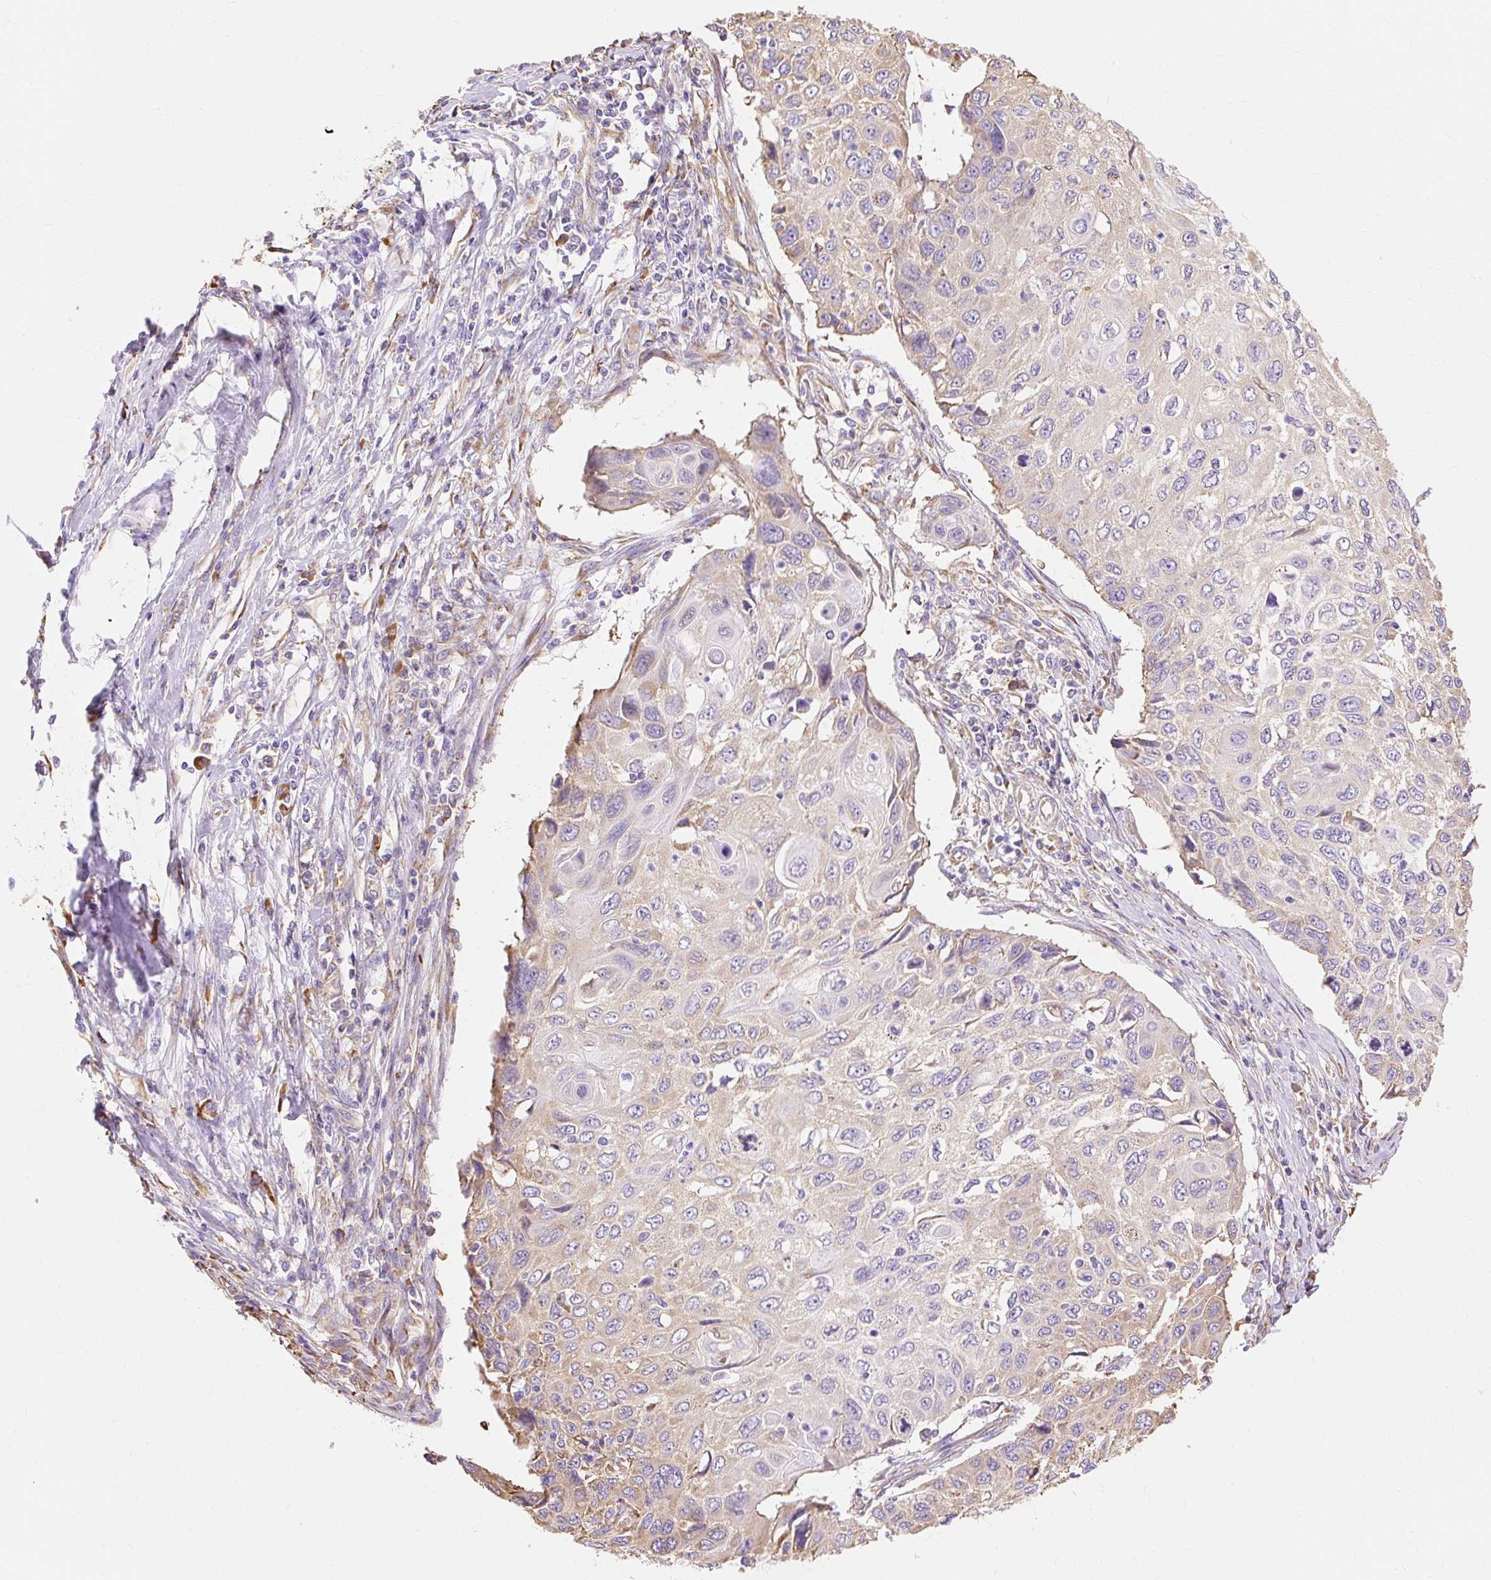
{"staining": {"intensity": "weak", "quantity": "25%-75%", "location": "cytoplasmic/membranous"}, "tissue": "cervical cancer", "cell_type": "Tumor cells", "image_type": "cancer", "snomed": [{"axis": "morphology", "description": "Squamous cell carcinoma, NOS"}, {"axis": "topography", "description": "Cervix"}], "caption": "This photomicrograph displays IHC staining of human cervical cancer (squamous cell carcinoma), with low weak cytoplasmic/membranous expression in about 25%-75% of tumor cells.", "gene": "RPS17", "patient": {"sex": "female", "age": 70}}